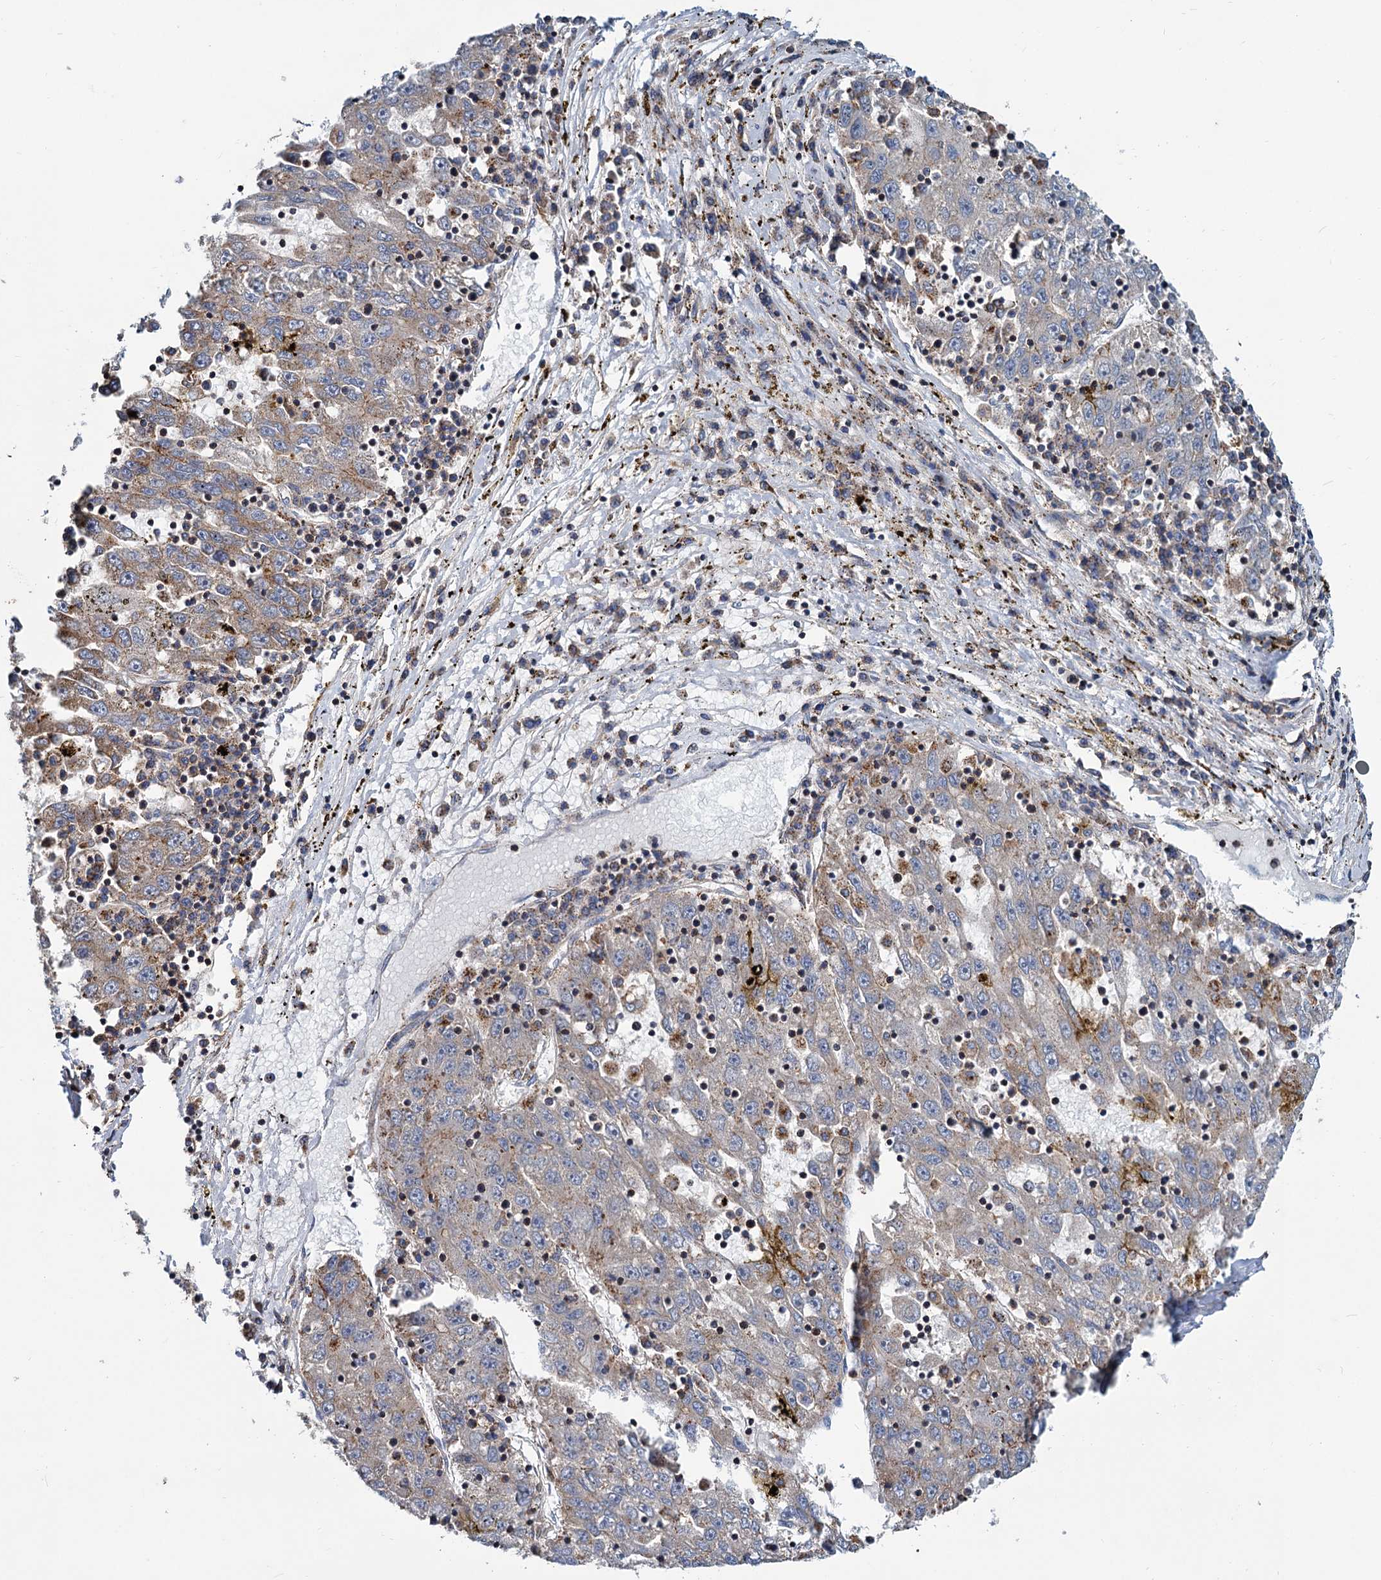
{"staining": {"intensity": "moderate", "quantity": "<25%", "location": "cytoplasmic/membranous"}, "tissue": "liver cancer", "cell_type": "Tumor cells", "image_type": "cancer", "snomed": [{"axis": "morphology", "description": "Carcinoma, Hepatocellular, NOS"}, {"axis": "topography", "description": "Liver"}], "caption": "Hepatocellular carcinoma (liver) tissue demonstrates moderate cytoplasmic/membranous expression in about <25% of tumor cells", "gene": "PSEN1", "patient": {"sex": "male", "age": 49}}